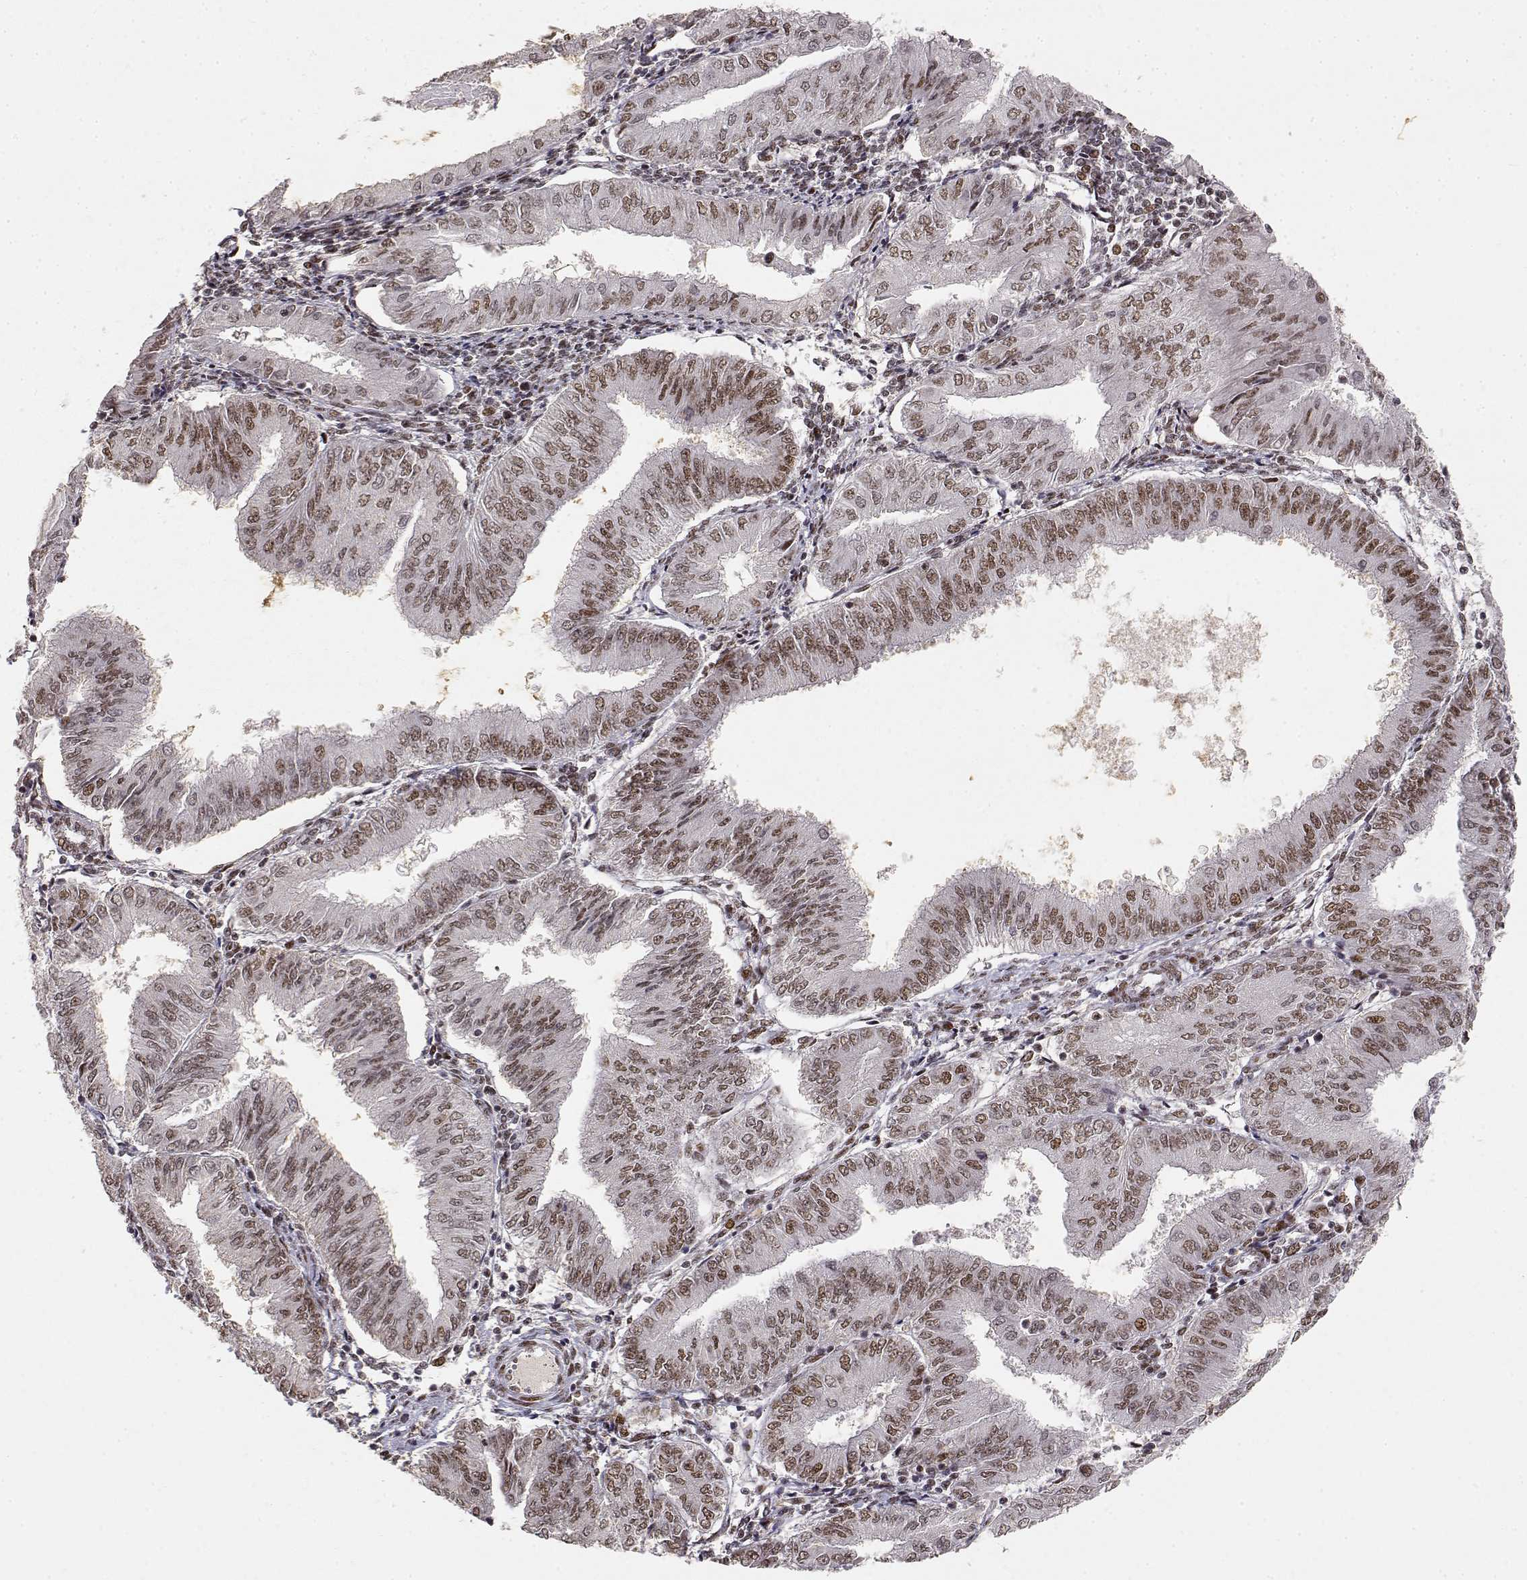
{"staining": {"intensity": "moderate", "quantity": "25%-75%", "location": "nuclear"}, "tissue": "endometrial cancer", "cell_type": "Tumor cells", "image_type": "cancer", "snomed": [{"axis": "morphology", "description": "Adenocarcinoma, NOS"}, {"axis": "topography", "description": "Endometrium"}], "caption": "Tumor cells show medium levels of moderate nuclear positivity in approximately 25%-75% of cells in human endometrial cancer (adenocarcinoma).", "gene": "RSF1", "patient": {"sex": "female", "age": 53}}